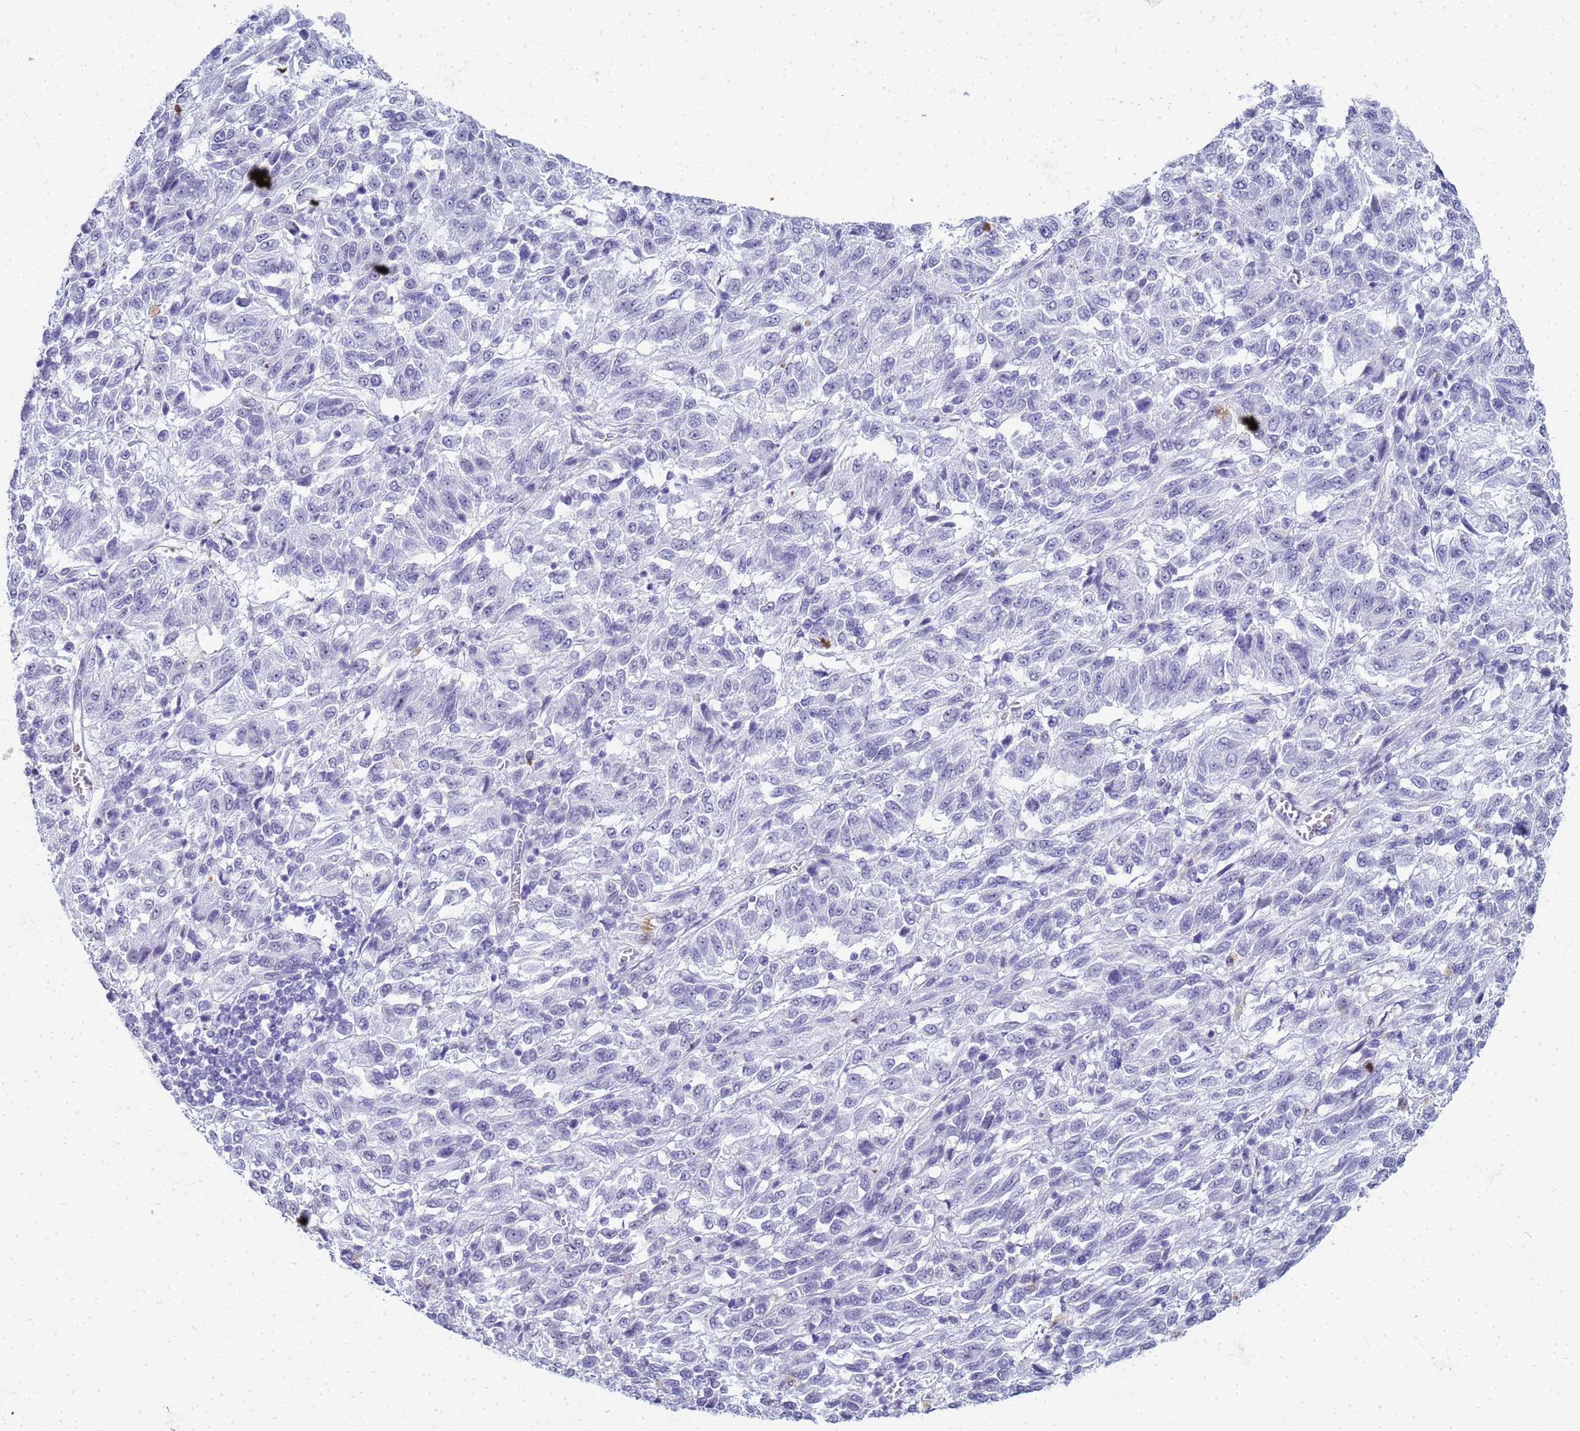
{"staining": {"intensity": "negative", "quantity": "none", "location": "none"}, "tissue": "melanoma", "cell_type": "Tumor cells", "image_type": "cancer", "snomed": [{"axis": "morphology", "description": "Malignant melanoma, Metastatic site"}, {"axis": "topography", "description": "Lung"}], "caption": "Tumor cells show no significant protein staining in melanoma. (DAB immunohistochemistry visualized using brightfield microscopy, high magnification).", "gene": "SLC7A9", "patient": {"sex": "male", "age": 64}}